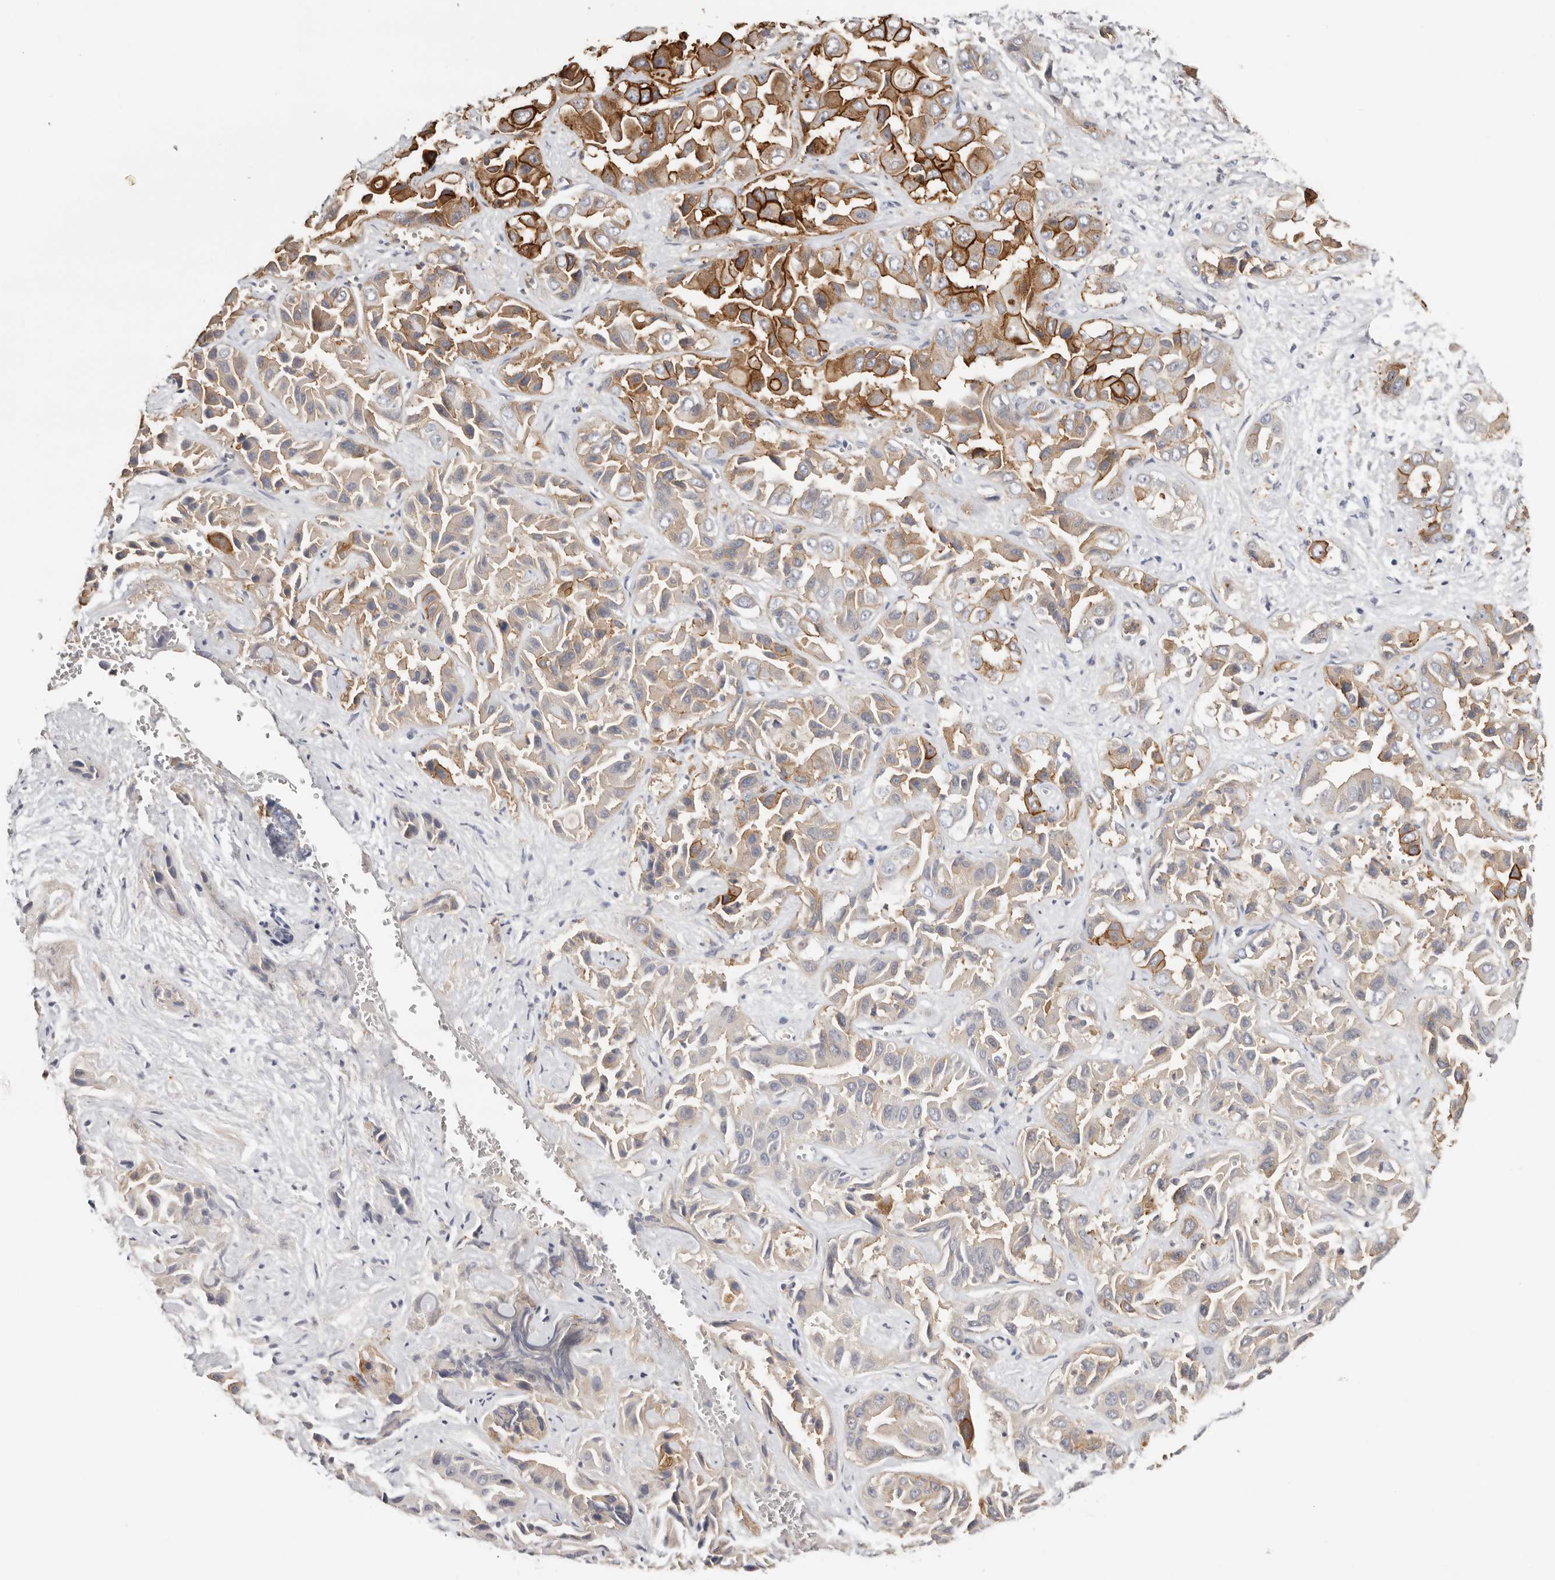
{"staining": {"intensity": "moderate", "quantity": "25%-75%", "location": "cytoplasmic/membranous"}, "tissue": "liver cancer", "cell_type": "Tumor cells", "image_type": "cancer", "snomed": [{"axis": "morphology", "description": "Cholangiocarcinoma"}, {"axis": "topography", "description": "Liver"}], "caption": "An immunohistochemistry (IHC) histopathology image of neoplastic tissue is shown. Protein staining in brown highlights moderate cytoplasmic/membranous positivity in liver cancer within tumor cells. (Brightfield microscopy of DAB IHC at high magnification).", "gene": "S100A14", "patient": {"sex": "female", "age": 52}}